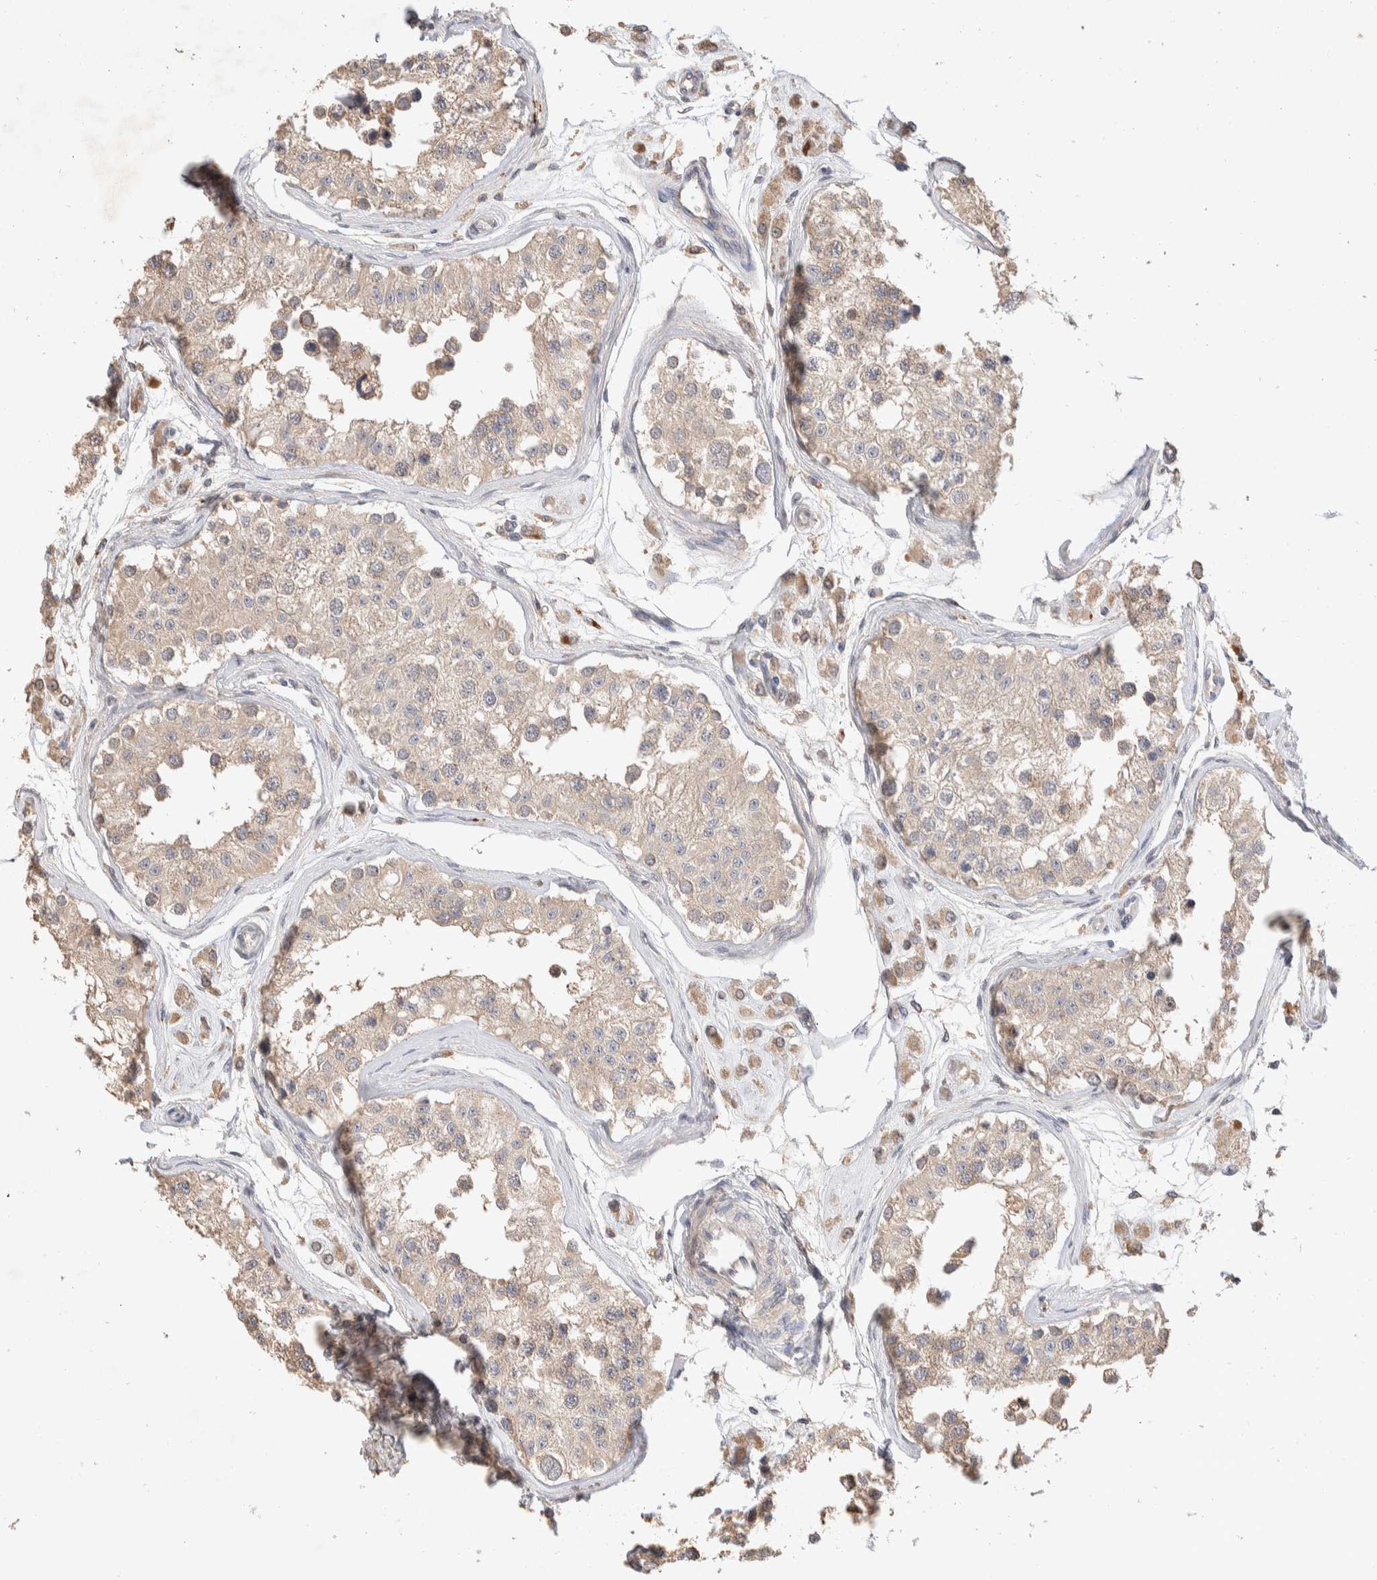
{"staining": {"intensity": "weak", "quantity": ">75%", "location": "cytoplasmic/membranous"}, "tissue": "testis", "cell_type": "Cells in seminiferous ducts", "image_type": "normal", "snomed": [{"axis": "morphology", "description": "Normal tissue, NOS"}, {"axis": "morphology", "description": "Adenocarcinoma, metastatic, NOS"}, {"axis": "topography", "description": "Testis"}], "caption": "A high-resolution image shows immunohistochemistry (IHC) staining of benign testis, which exhibits weak cytoplasmic/membranous expression in approximately >75% of cells in seminiferous ducts. Using DAB (3,3'-diaminobenzidine) (brown) and hematoxylin (blue) stains, captured at high magnification using brightfield microscopy.", "gene": "DEPTOR", "patient": {"sex": "male", "age": 26}}